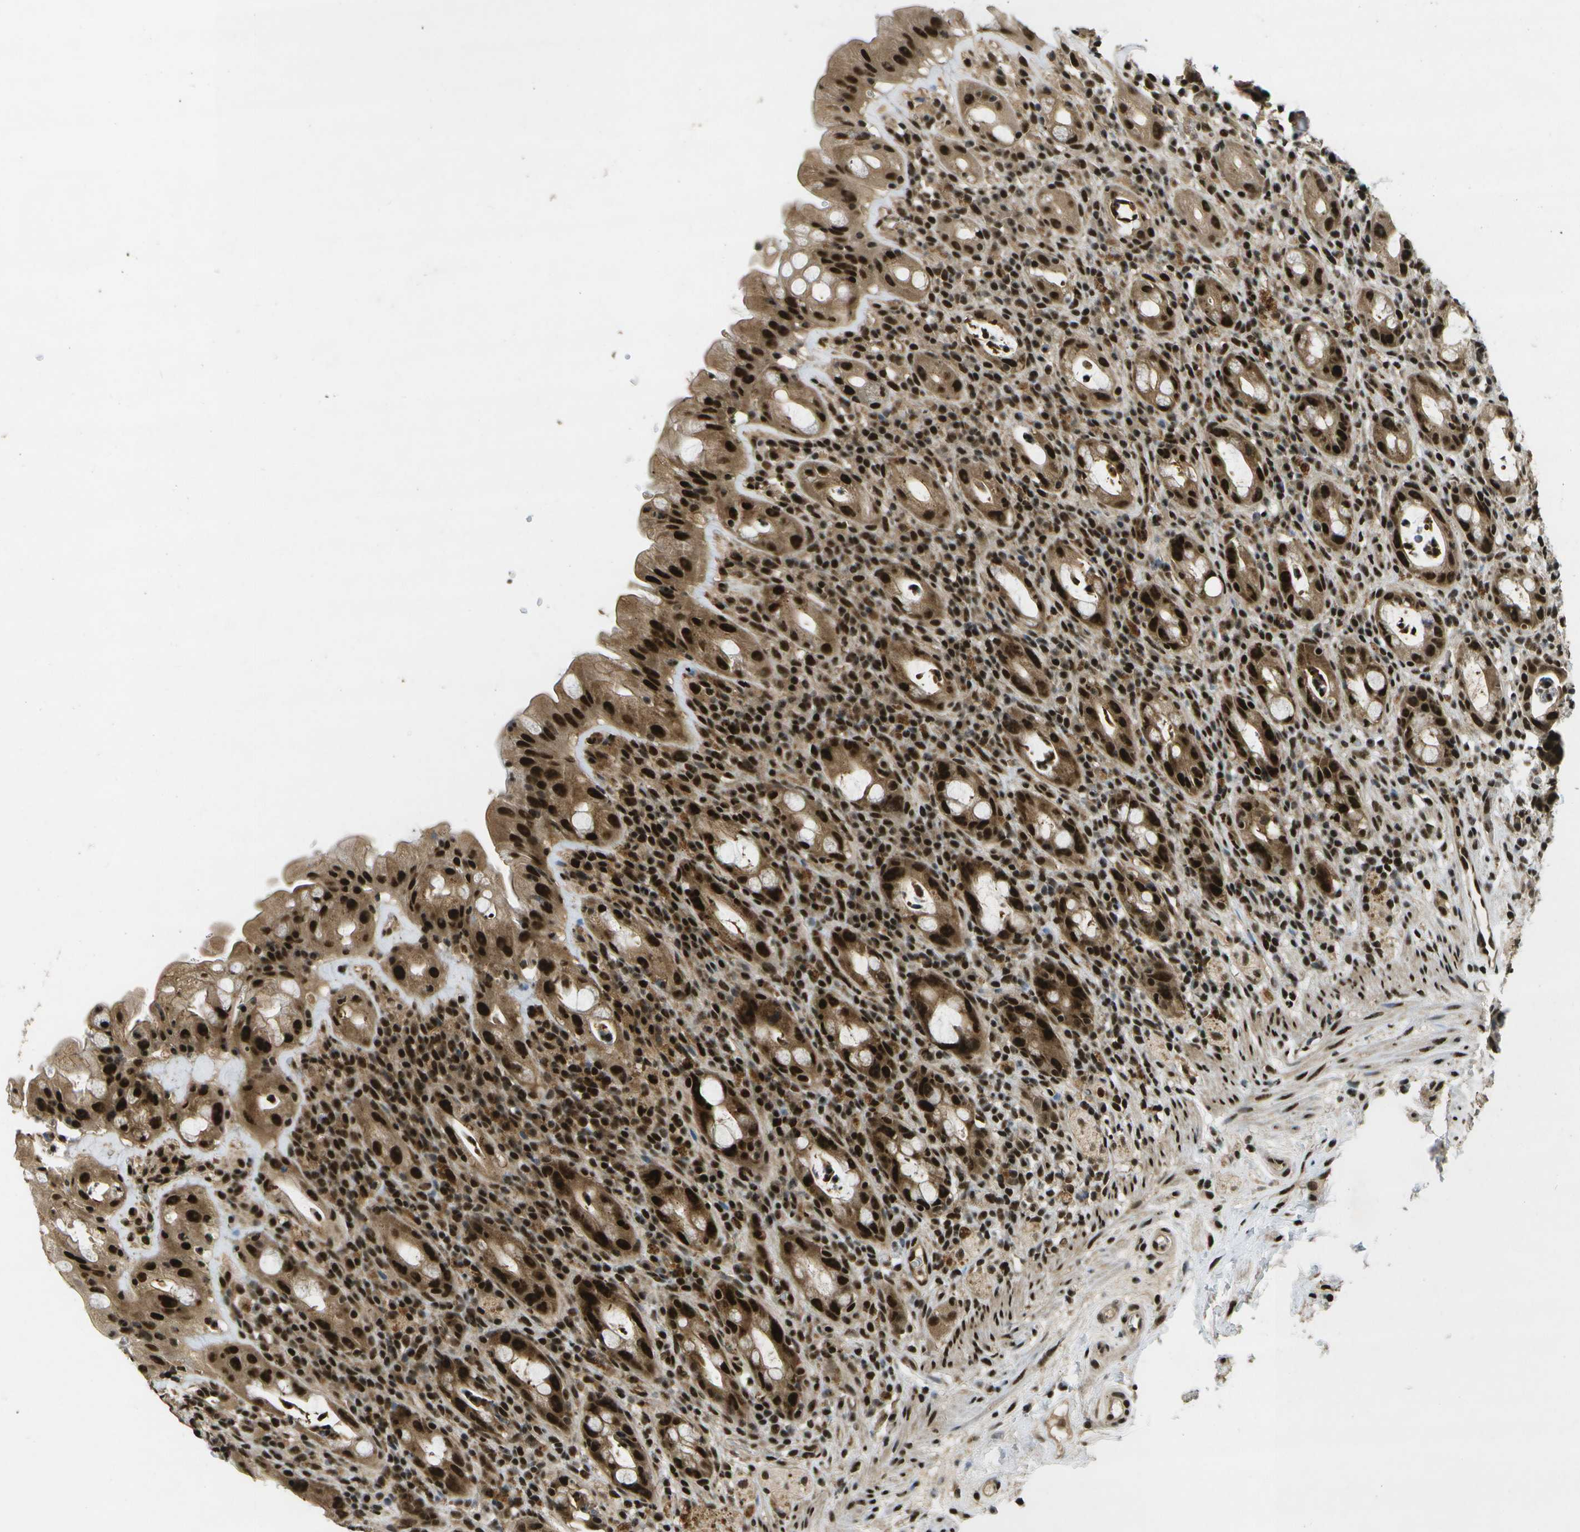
{"staining": {"intensity": "strong", "quantity": ">75%", "location": "cytoplasmic/membranous,nuclear"}, "tissue": "rectum", "cell_type": "Glandular cells", "image_type": "normal", "snomed": [{"axis": "morphology", "description": "Normal tissue, NOS"}, {"axis": "topography", "description": "Rectum"}], "caption": "Strong cytoplasmic/membranous,nuclear protein staining is seen in approximately >75% of glandular cells in rectum.", "gene": "GANC", "patient": {"sex": "male", "age": 44}}